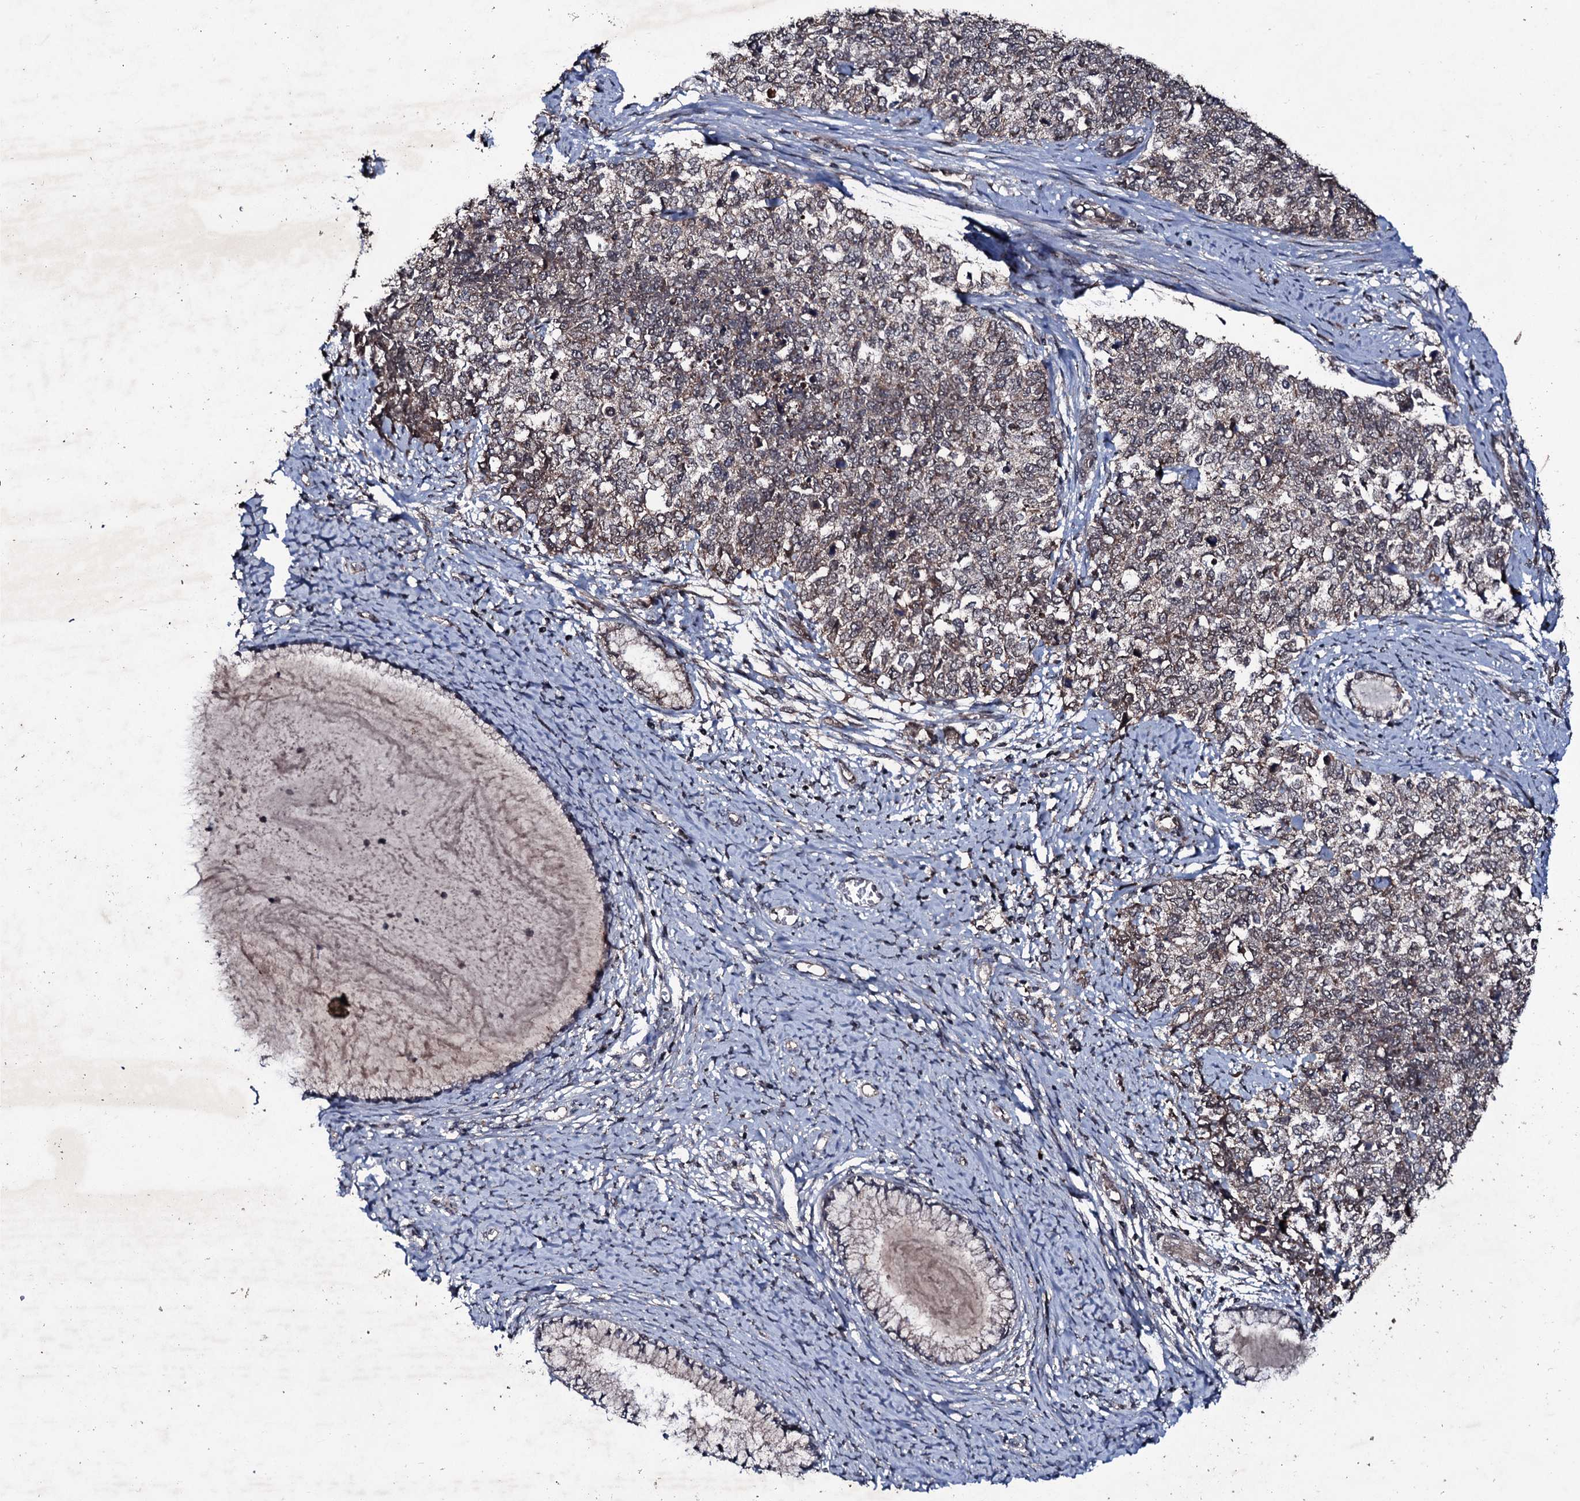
{"staining": {"intensity": "weak", "quantity": "<25%", "location": "cytoplasmic/membranous"}, "tissue": "cervical cancer", "cell_type": "Tumor cells", "image_type": "cancer", "snomed": [{"axis": "morphology", "description": "Squamous cell carcinoma, NOS"}, {"axis": "topography", "description": "Cervix"}], "caption": "High magnification brightfield microscopy of cervical cancer stained with DAB (3,3'-diaminobenzidine) (brown) and counterstained with hematoxylin (blue): tumor cells show no significant expression.", "gene": "MRPS31", "patient": {"sex": "female", "age": 63}}